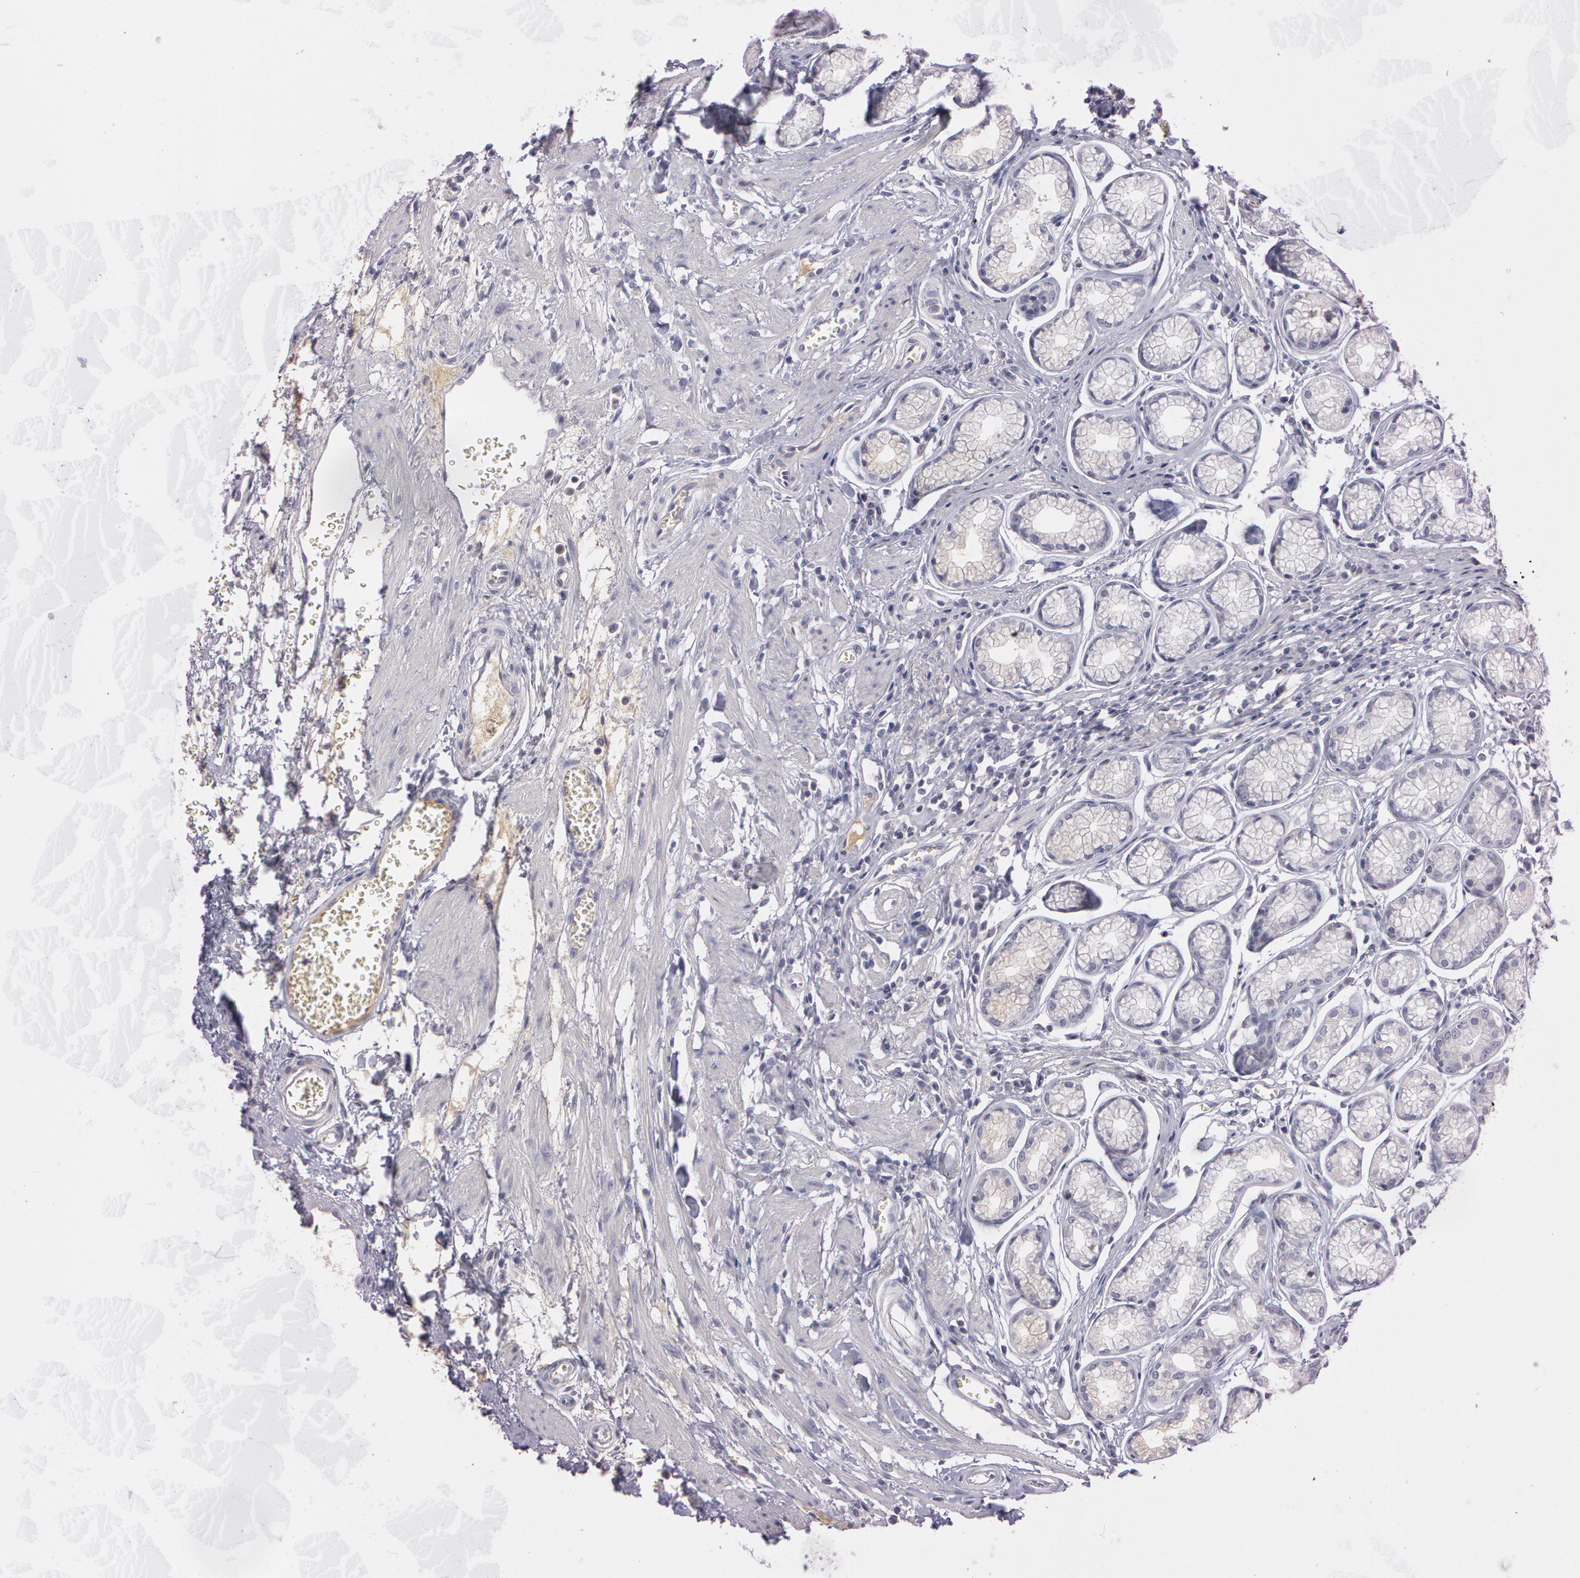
{"staining": {"intensity": "weak", "quantity": "<25%", "location": "cytoplasmic/membranous"}, "tissue": "stomach", "cell_type": "Glandular cells", "image_type": "normal", "snomed": [{"axis": "morphology", "description": "Normal tissue, NOS"}, {"axis": "topography", "description": "Stomach"}], "caption": "A micrograph of stomach stained for a protein shows no brown staining in glandular cells.", "gene": "MXRA5", "patient": {"sex": "male", "age": 42}}